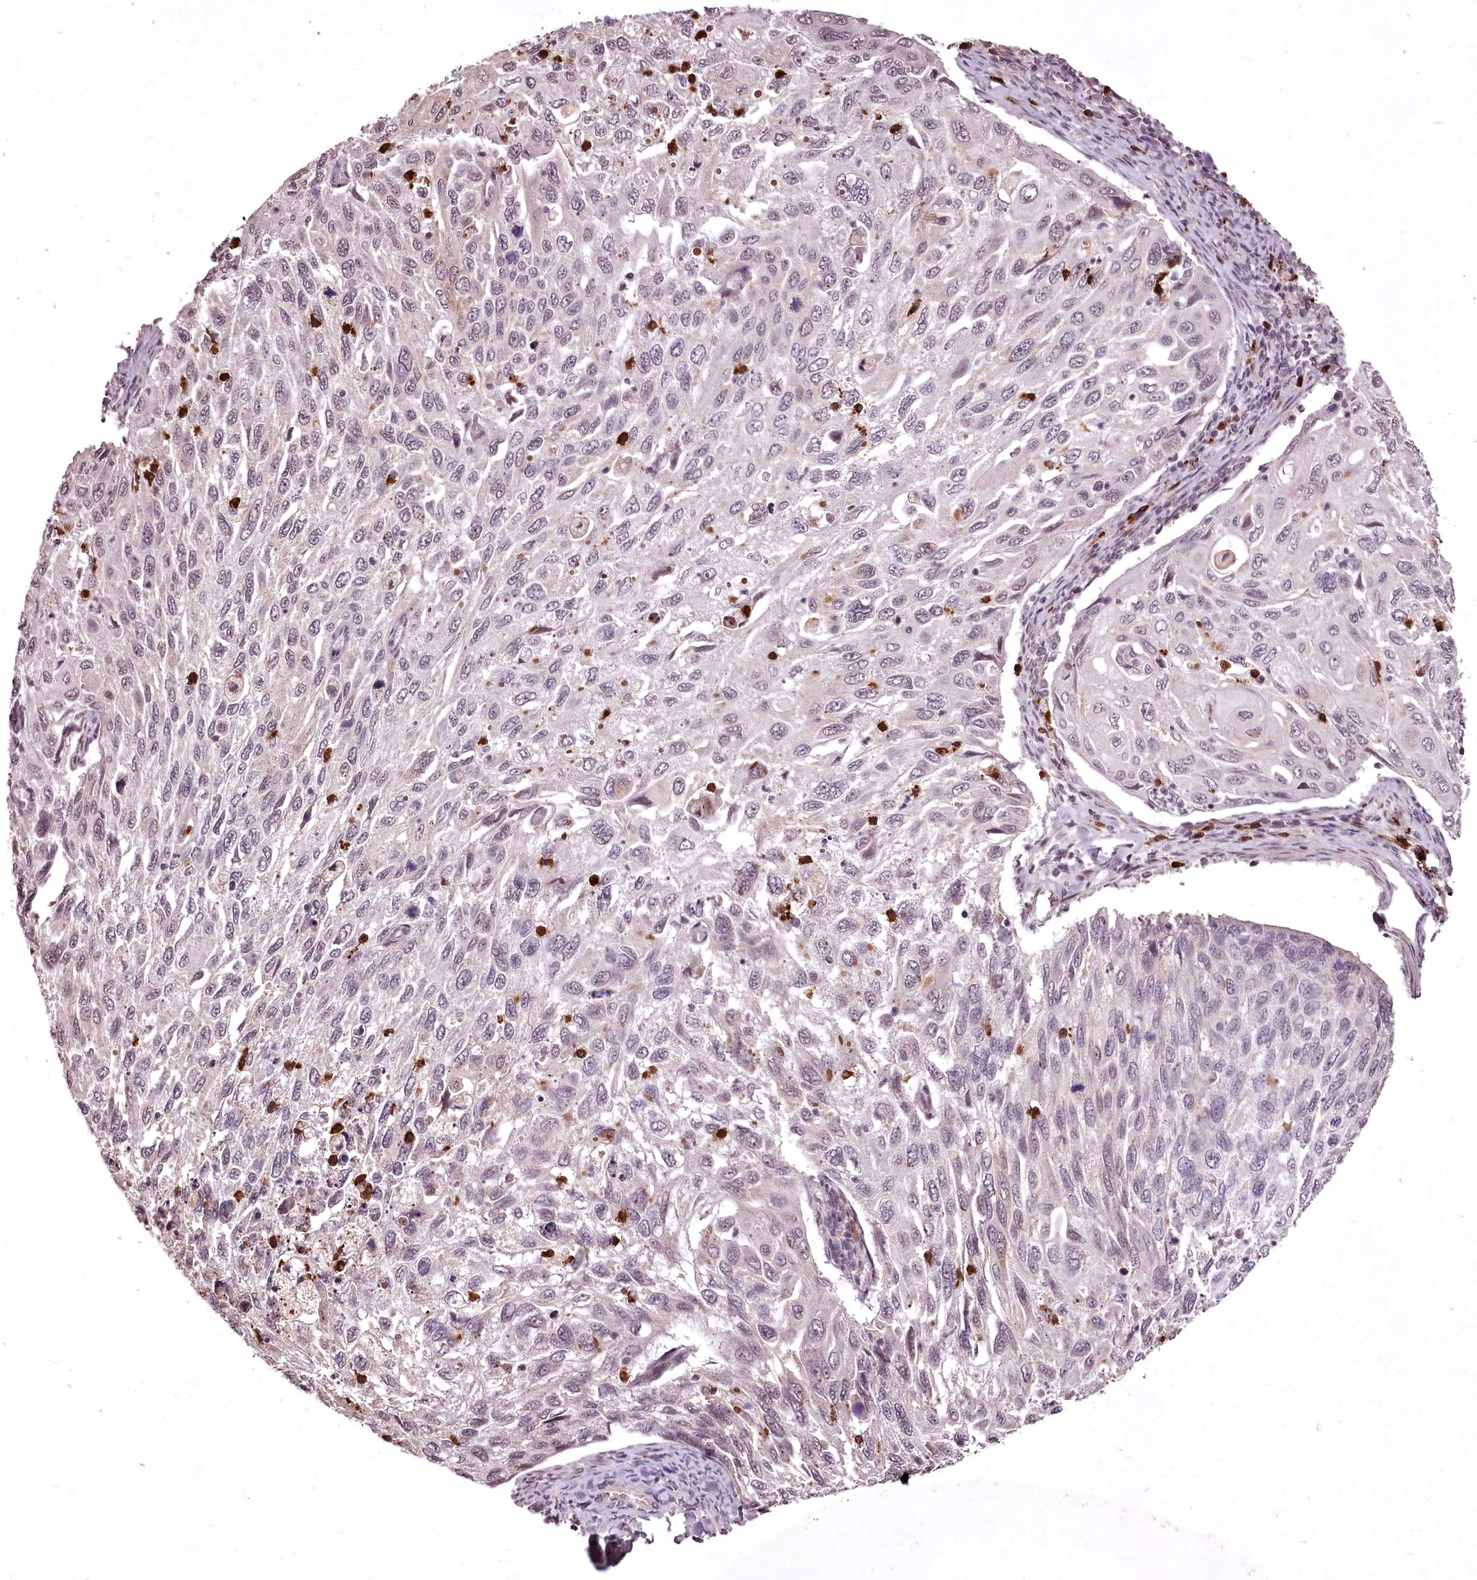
{"staining": {"intensity": "negative", "quantity": "none", "location": "none"}, "tissue": "cervical cancer", "cell_type": "Tumor cells", "image_type": "cancer", "snomed": [{"axis": "morphology", "description": "Squamous cell carcinoma, NOS"}, {"axis": "topography", "description": "Cervix"}], "caption": "DAB immunohistochemical staining of cervical cancer (squamous cell carcinoma) exhibits no significant expression in tumor cells.", "gene": "ADRA1D", "patient": {"sex": "female", "age": 70}}